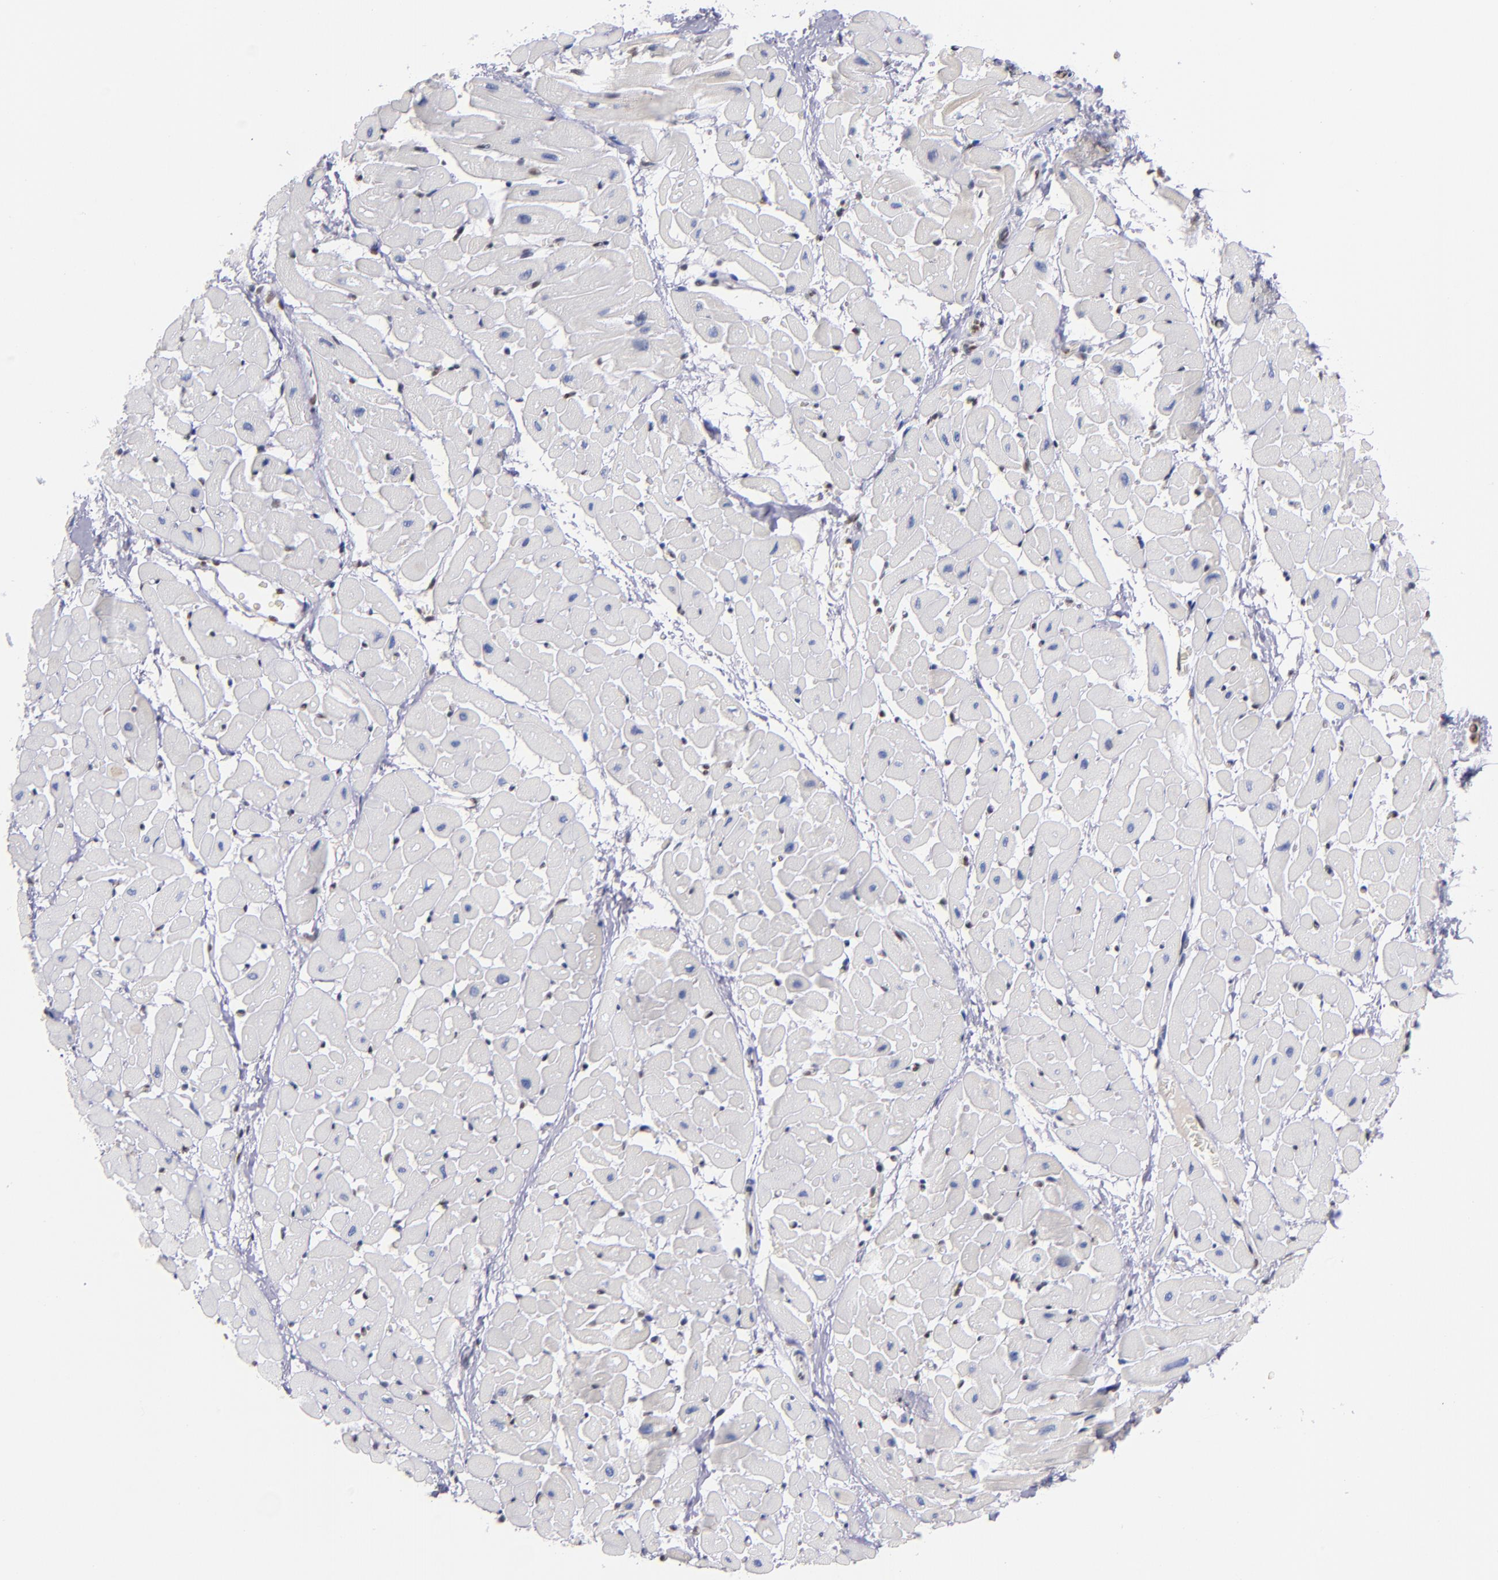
{"staining": {"intensity": "negative", "quantity": "none", "location": "none"}, "tissue": "heart muscle", "cell_type": "Cardiomyocytes", "image_type": "normal", "snomed": [{"axis": "morphology", "description": "Normal tissue, NOS"}, {"axis": "topography", "description": "Heart"}], "caption": "Cardiomyocytes show no significant staining in normal heart muscle.", "gene": "IFI16", "patient": {"sex": "male", "age": 45}}